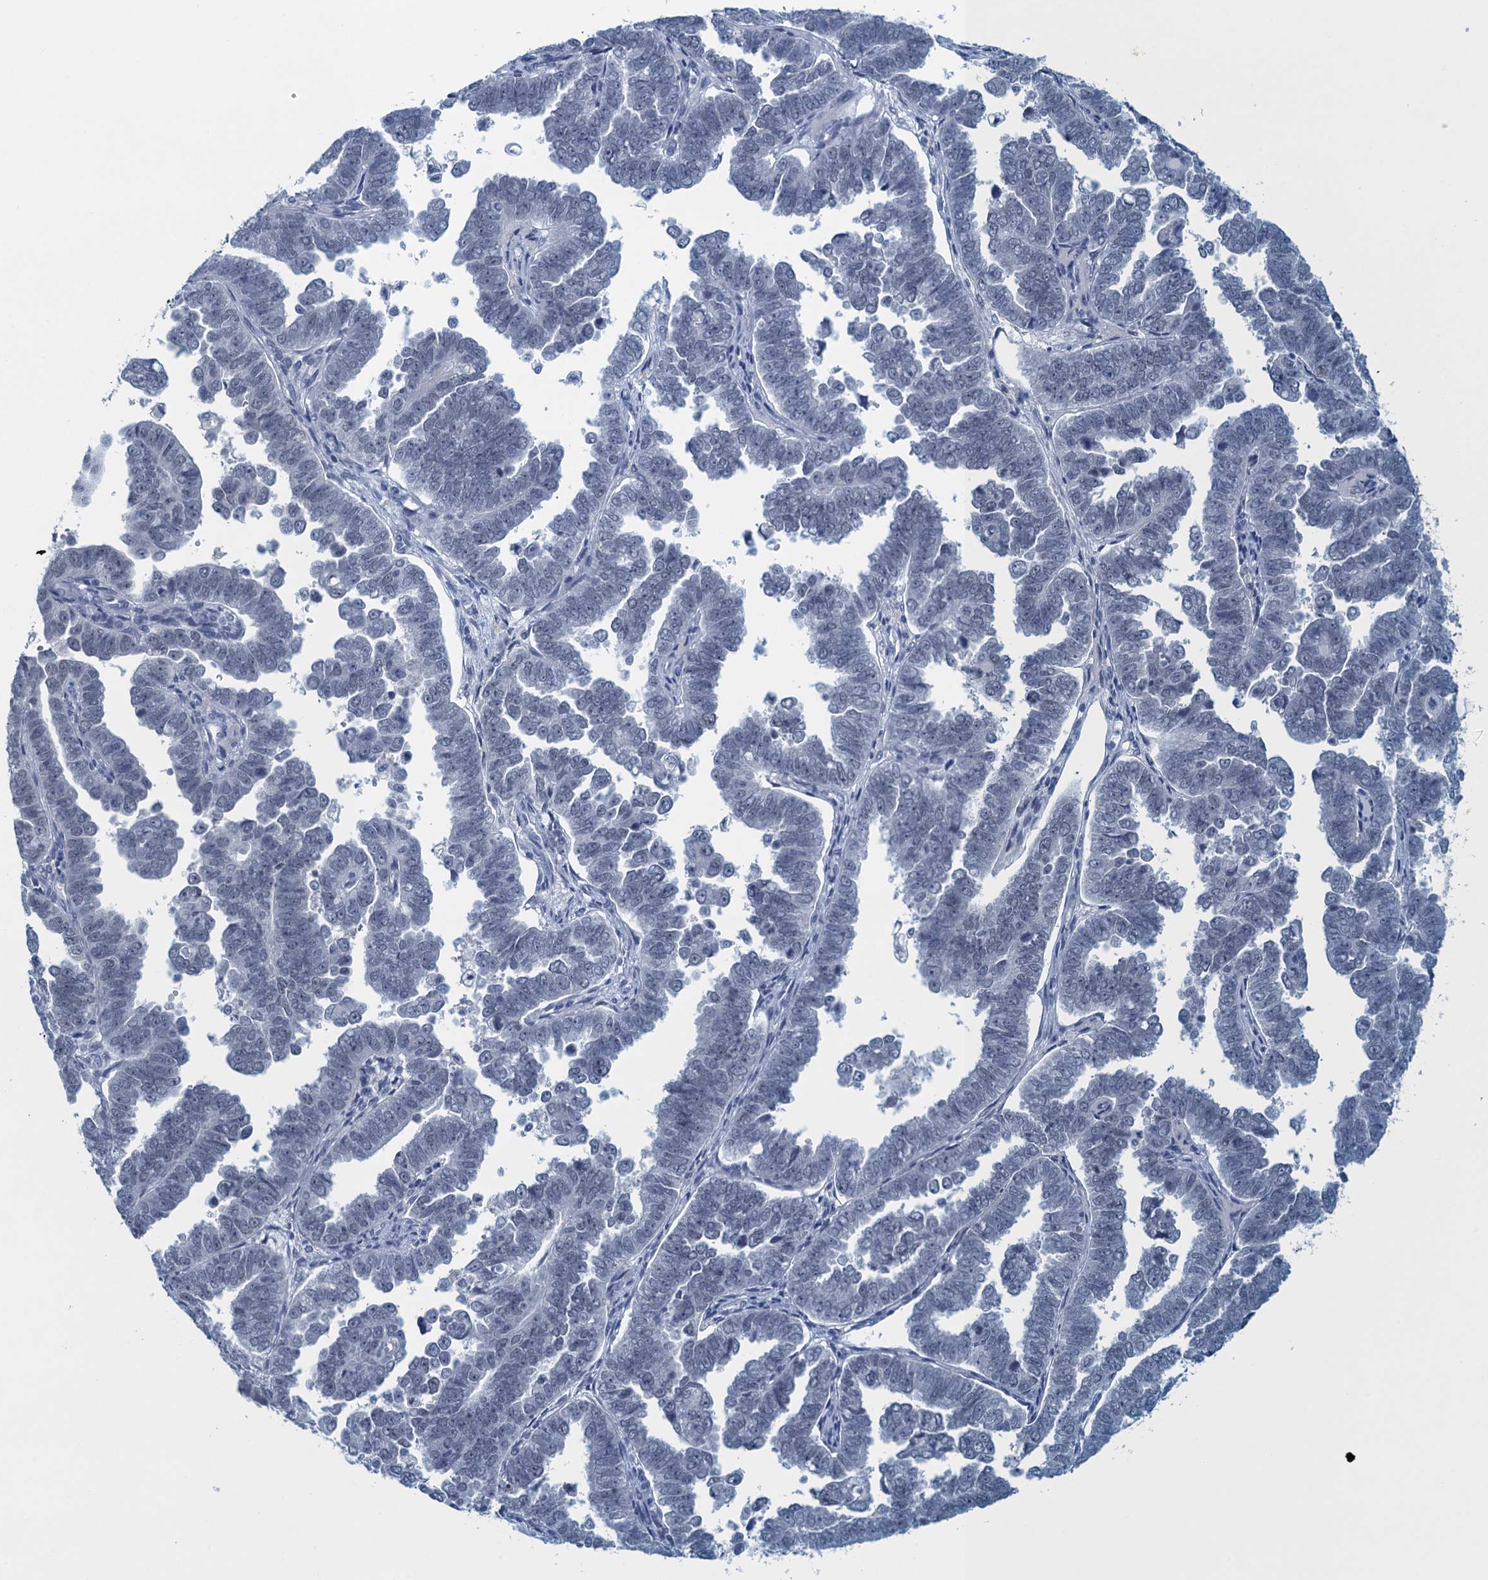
{"staining": {"intensity": "negative", "quantity": "none", "location": "none"}, "tissue": "endometrial cancer", "cell_type": "Tumor cells", "image_type": "cancer", "snomed": [{"axis": "morphology", "description": "Adenocarcinoma, NOS"}, {"axis": "topography", "description": "Endometrium"}], "caption": "Immunohistochemical staining of human endometrial cancer shows no significant positivity in tumor cells.", "gene": "ENSG00000131152", "patient": {"sex": "female", "age": 75}}